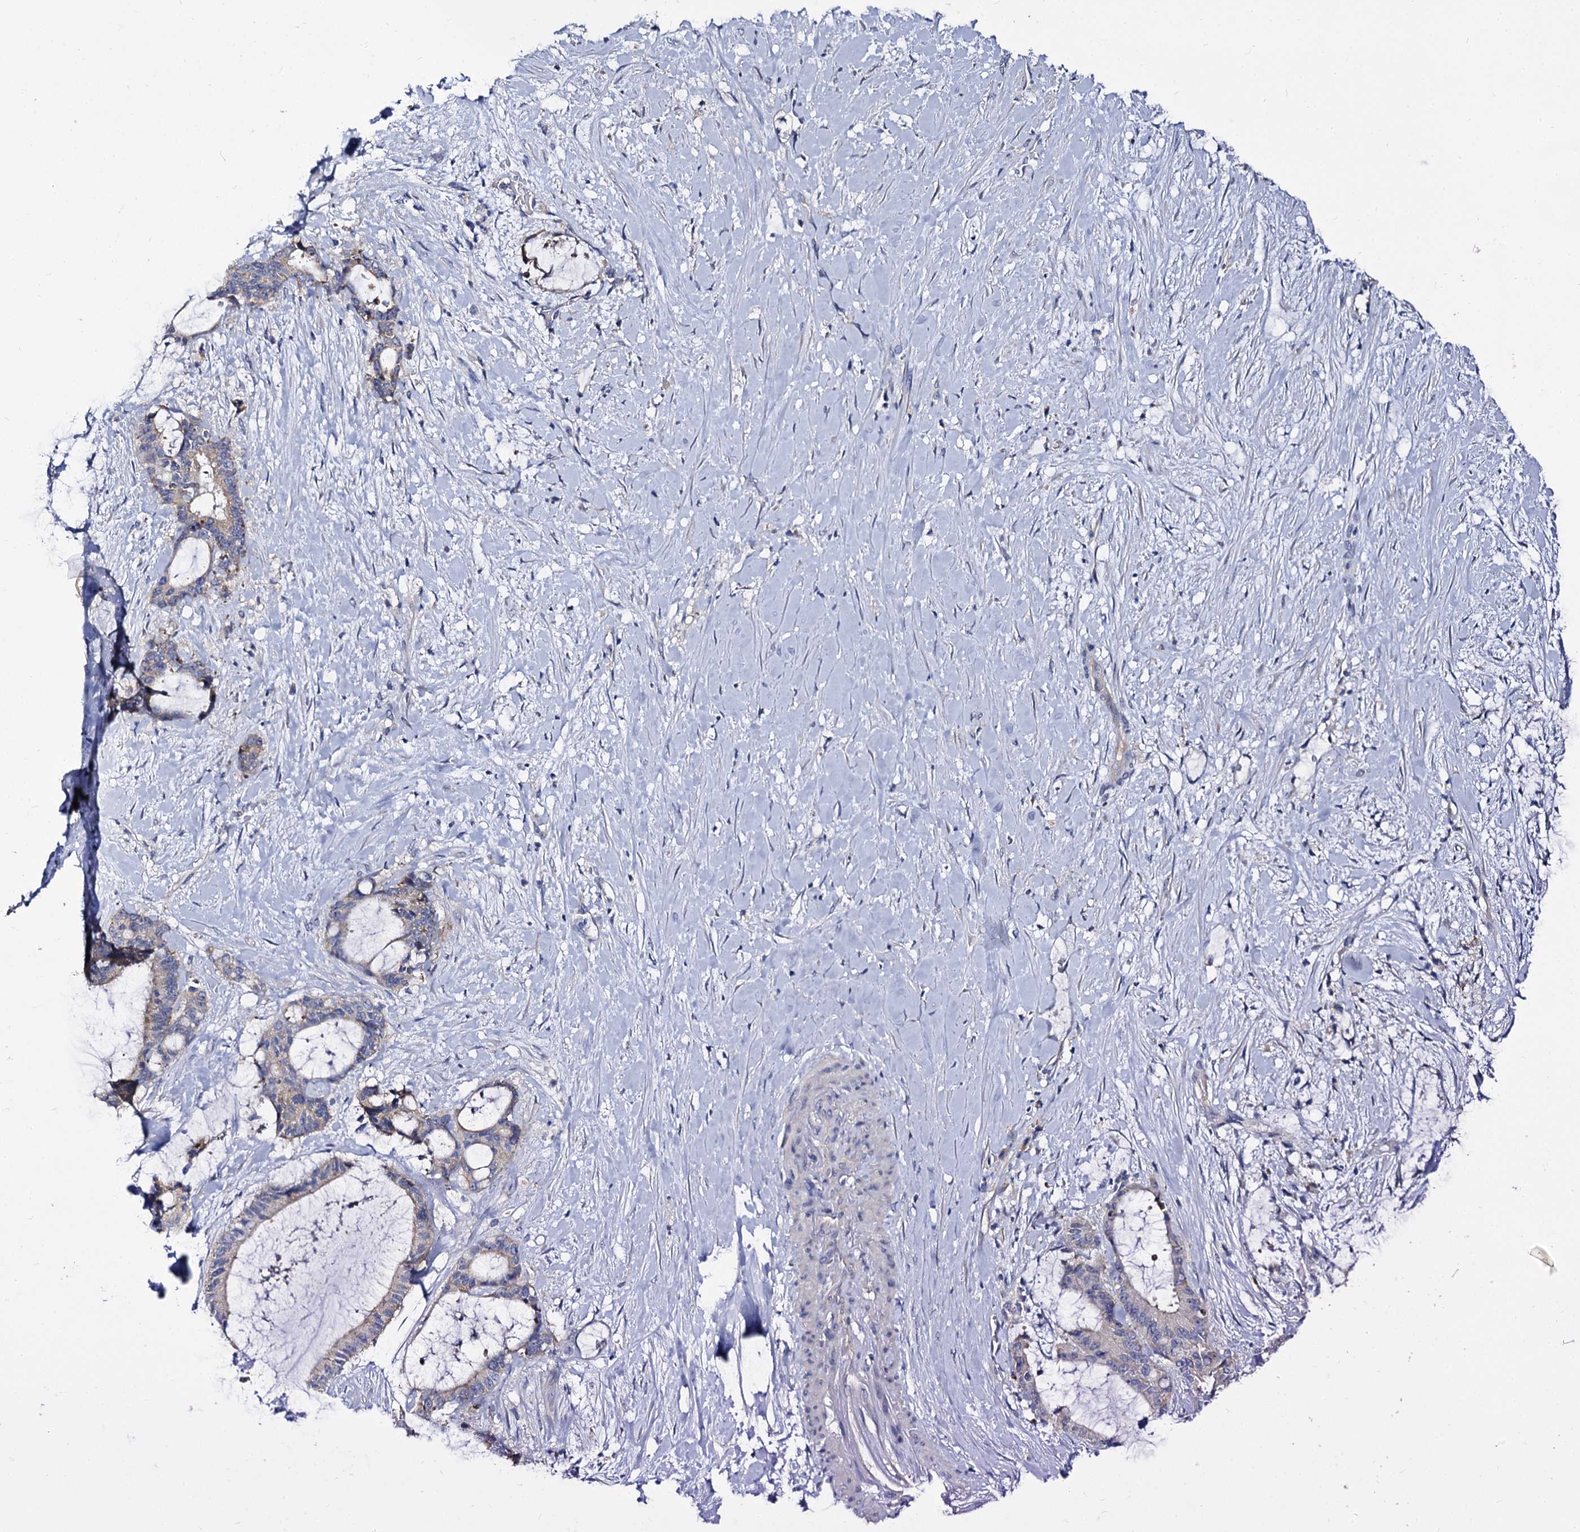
{"staining": {"intensity": "negative", "quantity": "none", "location": "none"}, "tissue": "liver cancer", "cell_type": "Tumor cells", "image_type": "cancer", "snomed": [{"axis": "morphology", "description": "Normal tissue, NOS"}, {"axis": "morphology", "description": "Cholangiocarcinoma"}, {"axis": "topography", "description": "Liver"}, {"axis": "topography", "description": "Peripheral nerve tissue"}], "caption": "Immunohistochemistry of human liver cancer (cholangiocarcinoma) displays no expression in tumor cells.", "gene": "PANX2", "patient": {"sex": "female", "age": 73}}